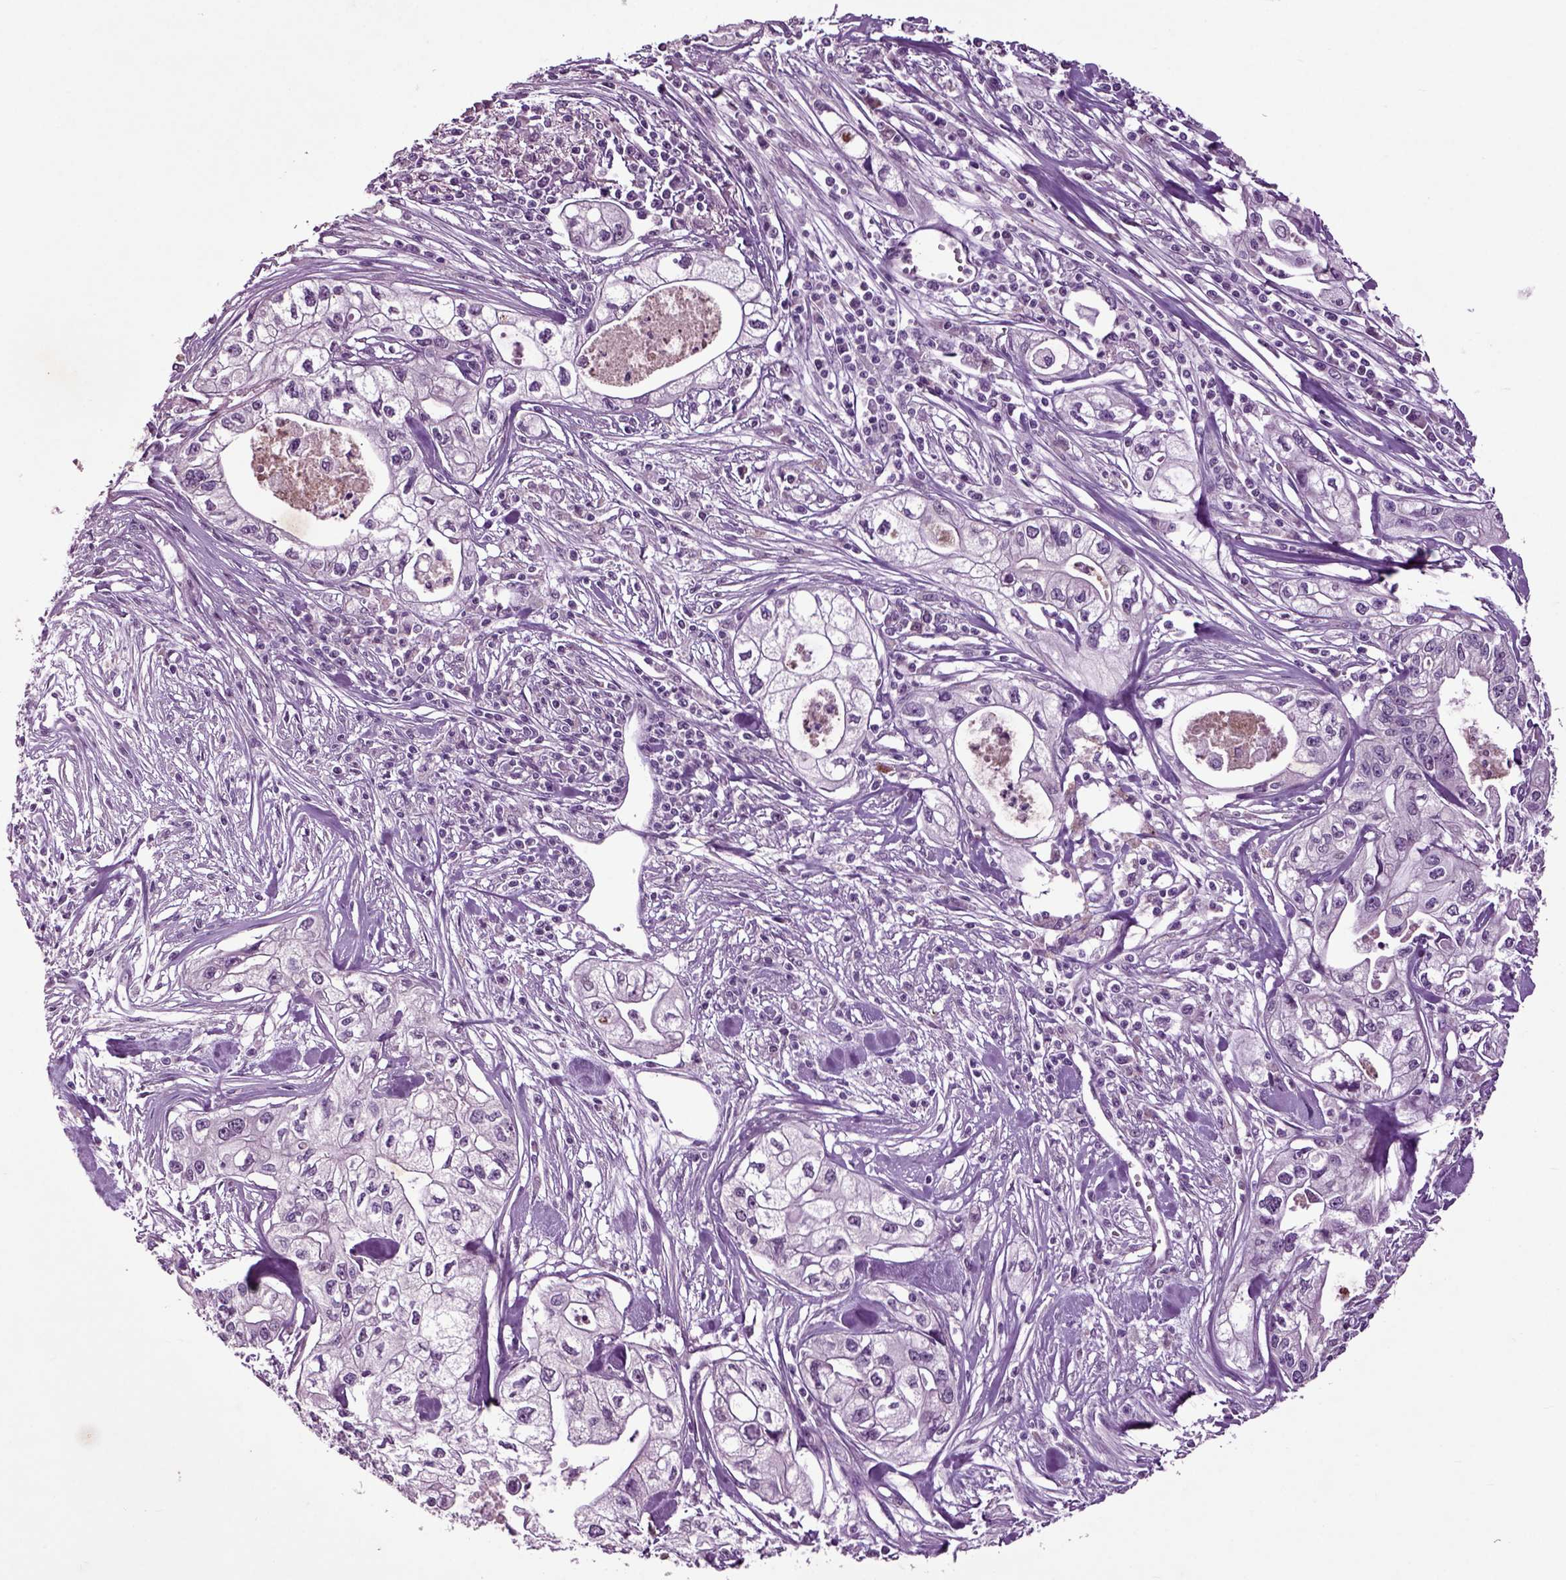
{"staining": {"intensity": "negative", "quantity": "none", "location": "none"}, "tissue": "pancreatic cancer", "cell_type": "Tumor cells", "image_type": "cancer", "snomed": [{"axis": "morphology", "description": "Adenocarcinoma, NOS"}, {"axis": "topography", "description": "Pancreas"}], "caption": "High magnification brightfield microscopy of adenocarcinoma (pancreatic) stained with DAB (3,3'-diaminobenzidine) (brown) and counterstained with hematoxylin (blue): tumor cells show no significant positivity.", "gene": "CRHR1", "patient": {"sex": "male", "age": 70}}